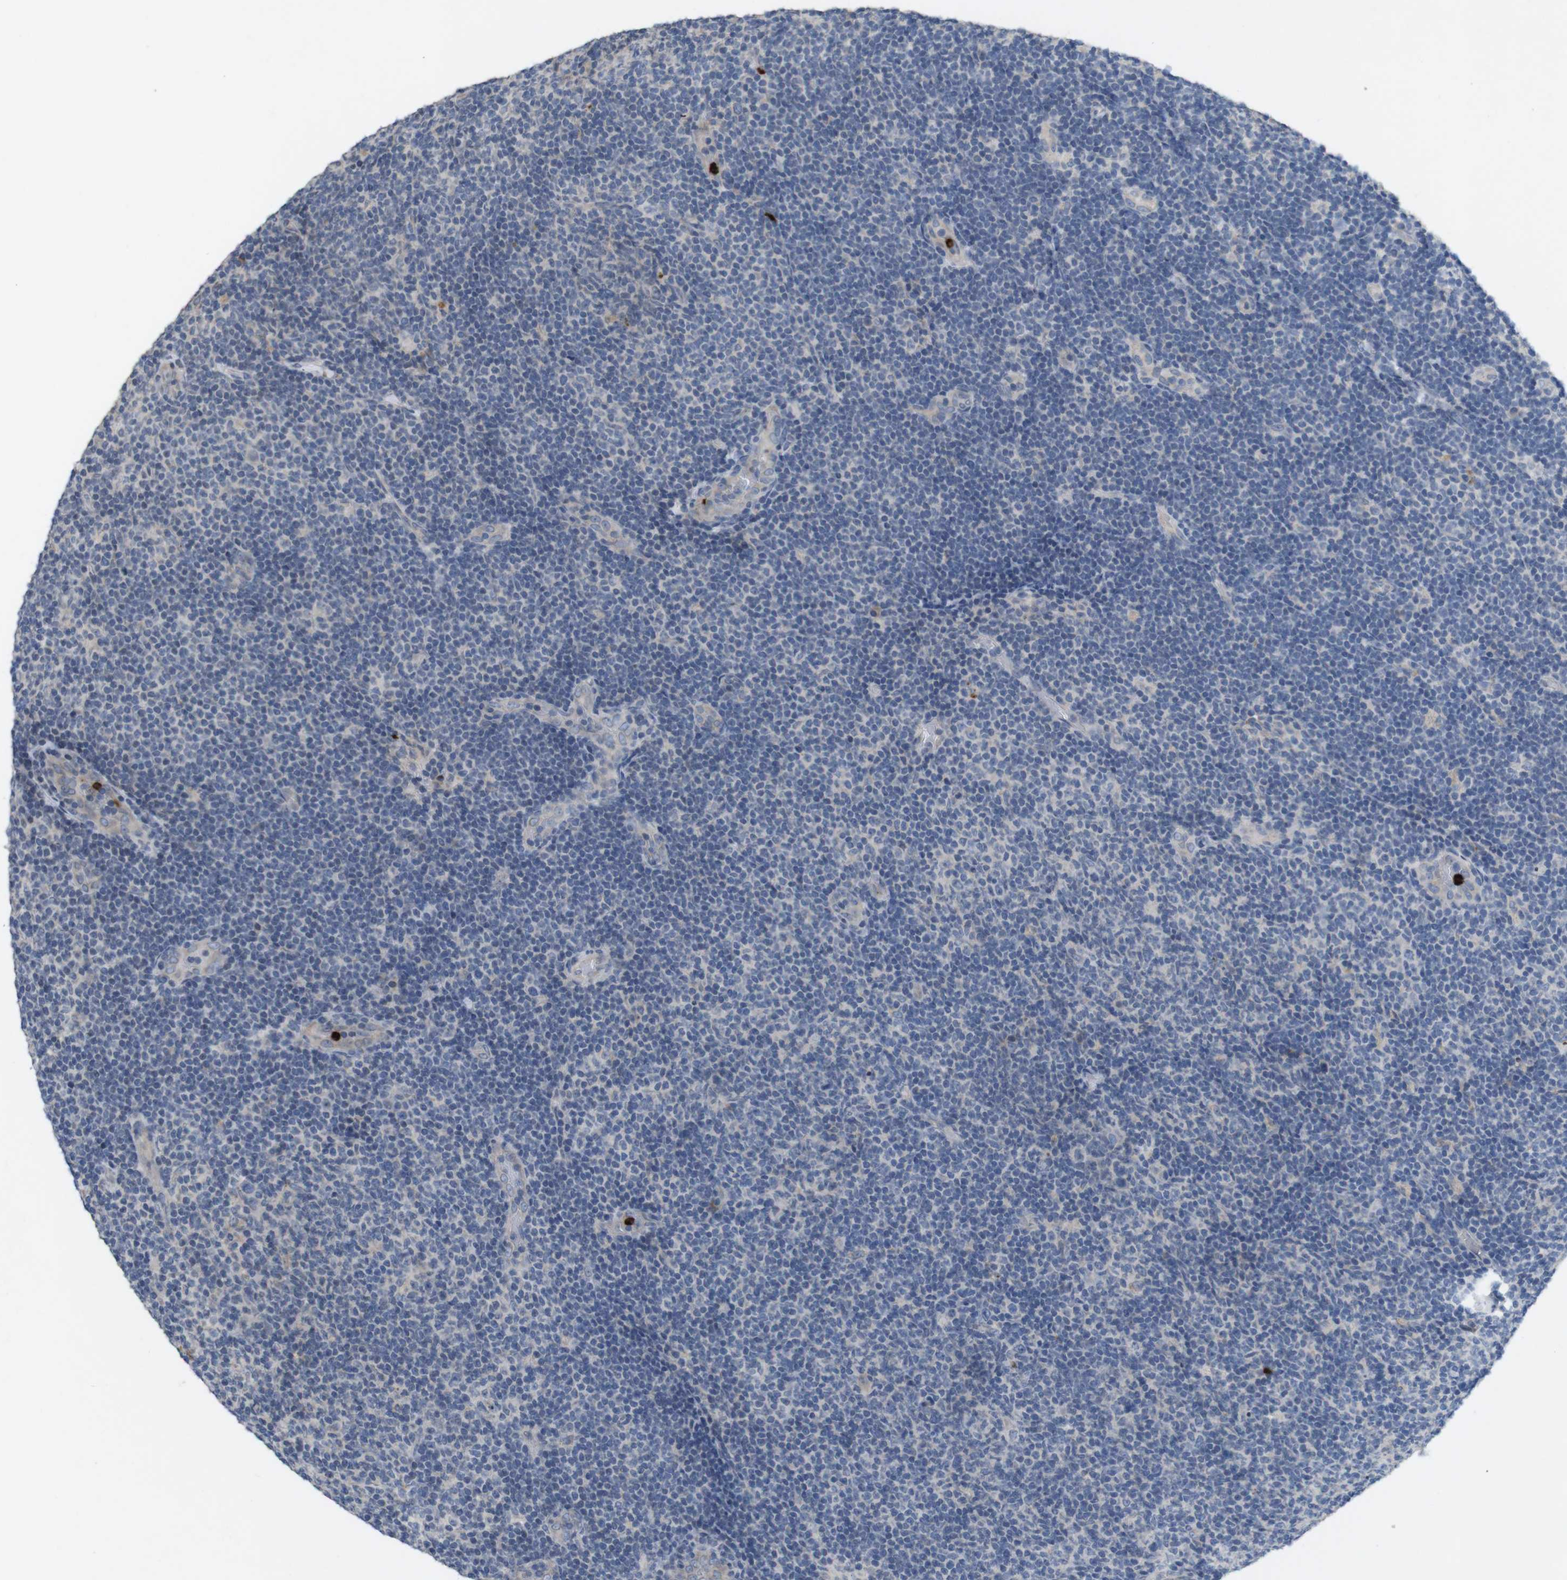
{"staining": {"intensity": "negative", "quantity": "none", "location": "none"}, "tissue": "lymphoma", "cell_type": "Tumor cells", "image_type": "cancer", "snomed": [{"axis": "morphology", "description": "Malignant lymphoma, non-Hodgkin's type, Low grade"}, {"axis": "topography", "description": "Lymph node"}], "caption": "Immunohistochemical staining of lymphoma demonstrates no significant staining in tumor cells.", "gene": "TSPAN14", "patient": {"sex": "male", "age": 83}}